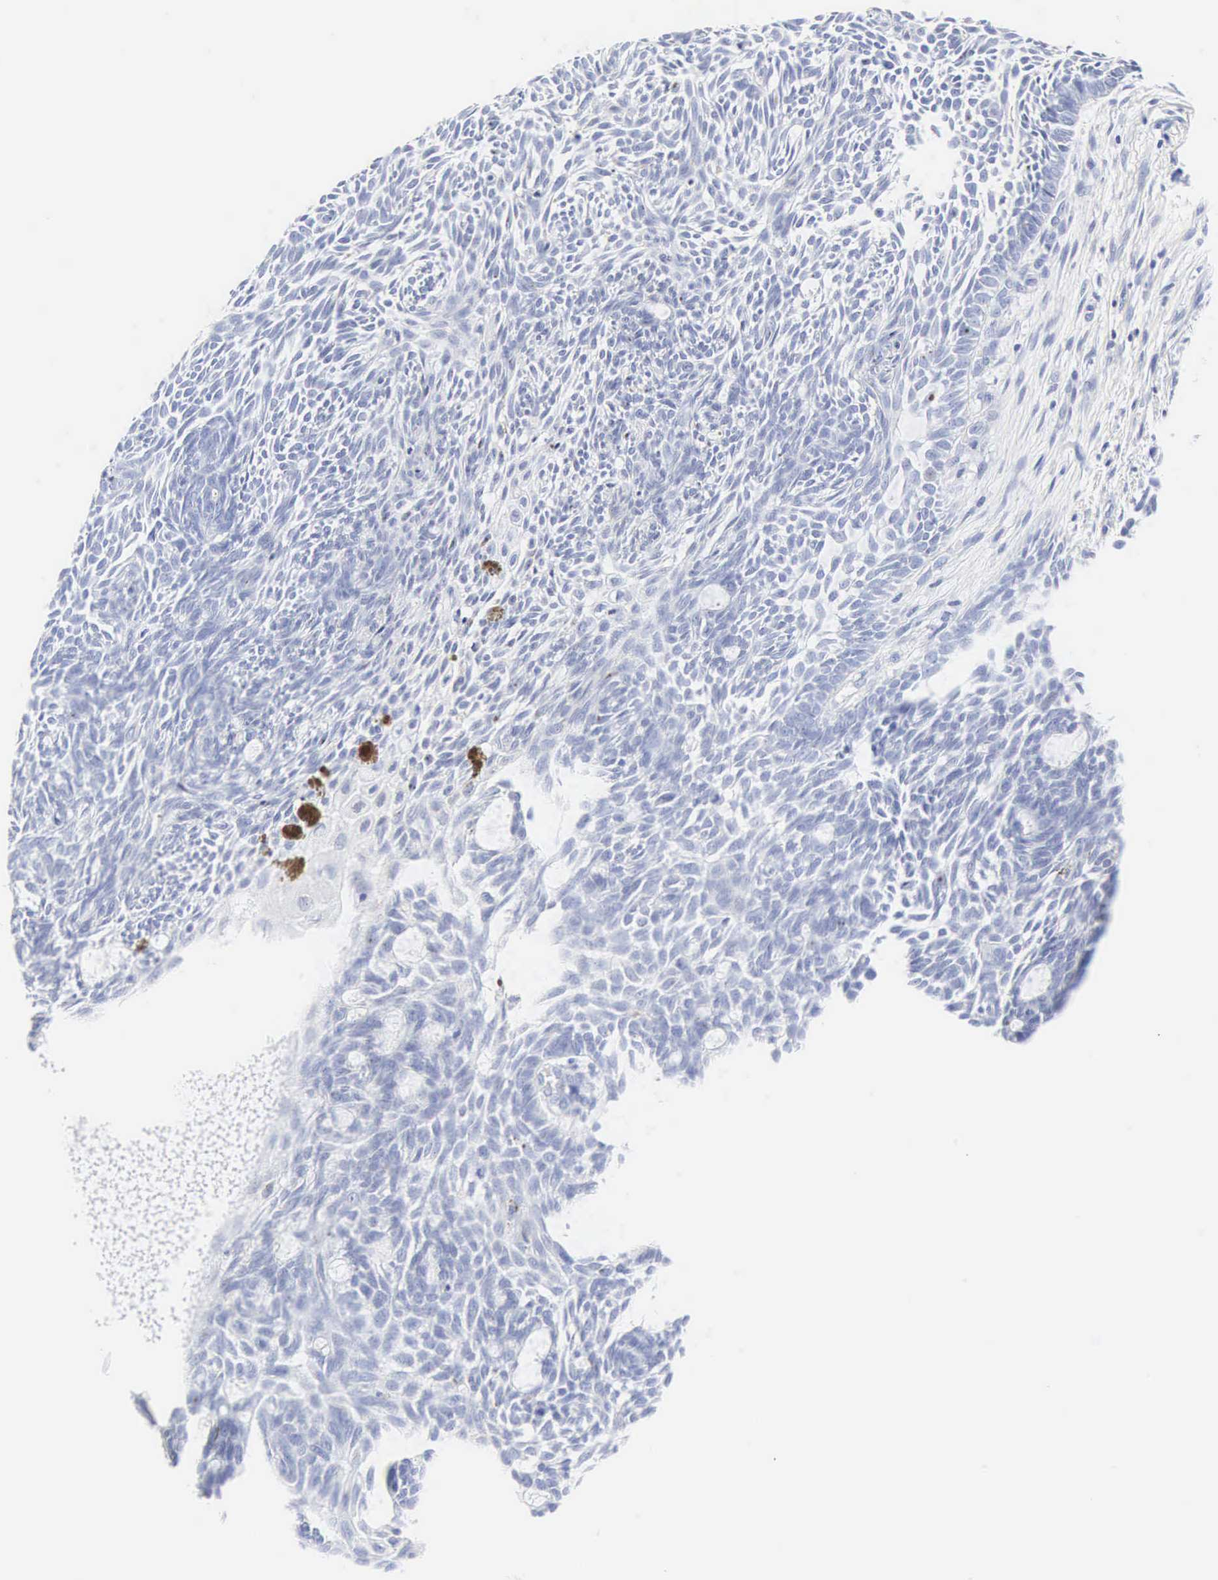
{"staining": {"intensity": "negative", "quantity": "none", "location": "none"}, "tissue": "skin cancer", "cell_type": "Tumor cells", "image_type": "cancer", "snomed": [{"axis": "morphology", "description": "Basal cell carcinoma"}, {"axis": "topography", "description": "Skin"}], "caption": "Protein analysis of skin cancer (basal cell carcinoma) exhibits no significant expression in tumor cells.", "gene": "INS", "patient": {"sex": "male", "age": 58}}